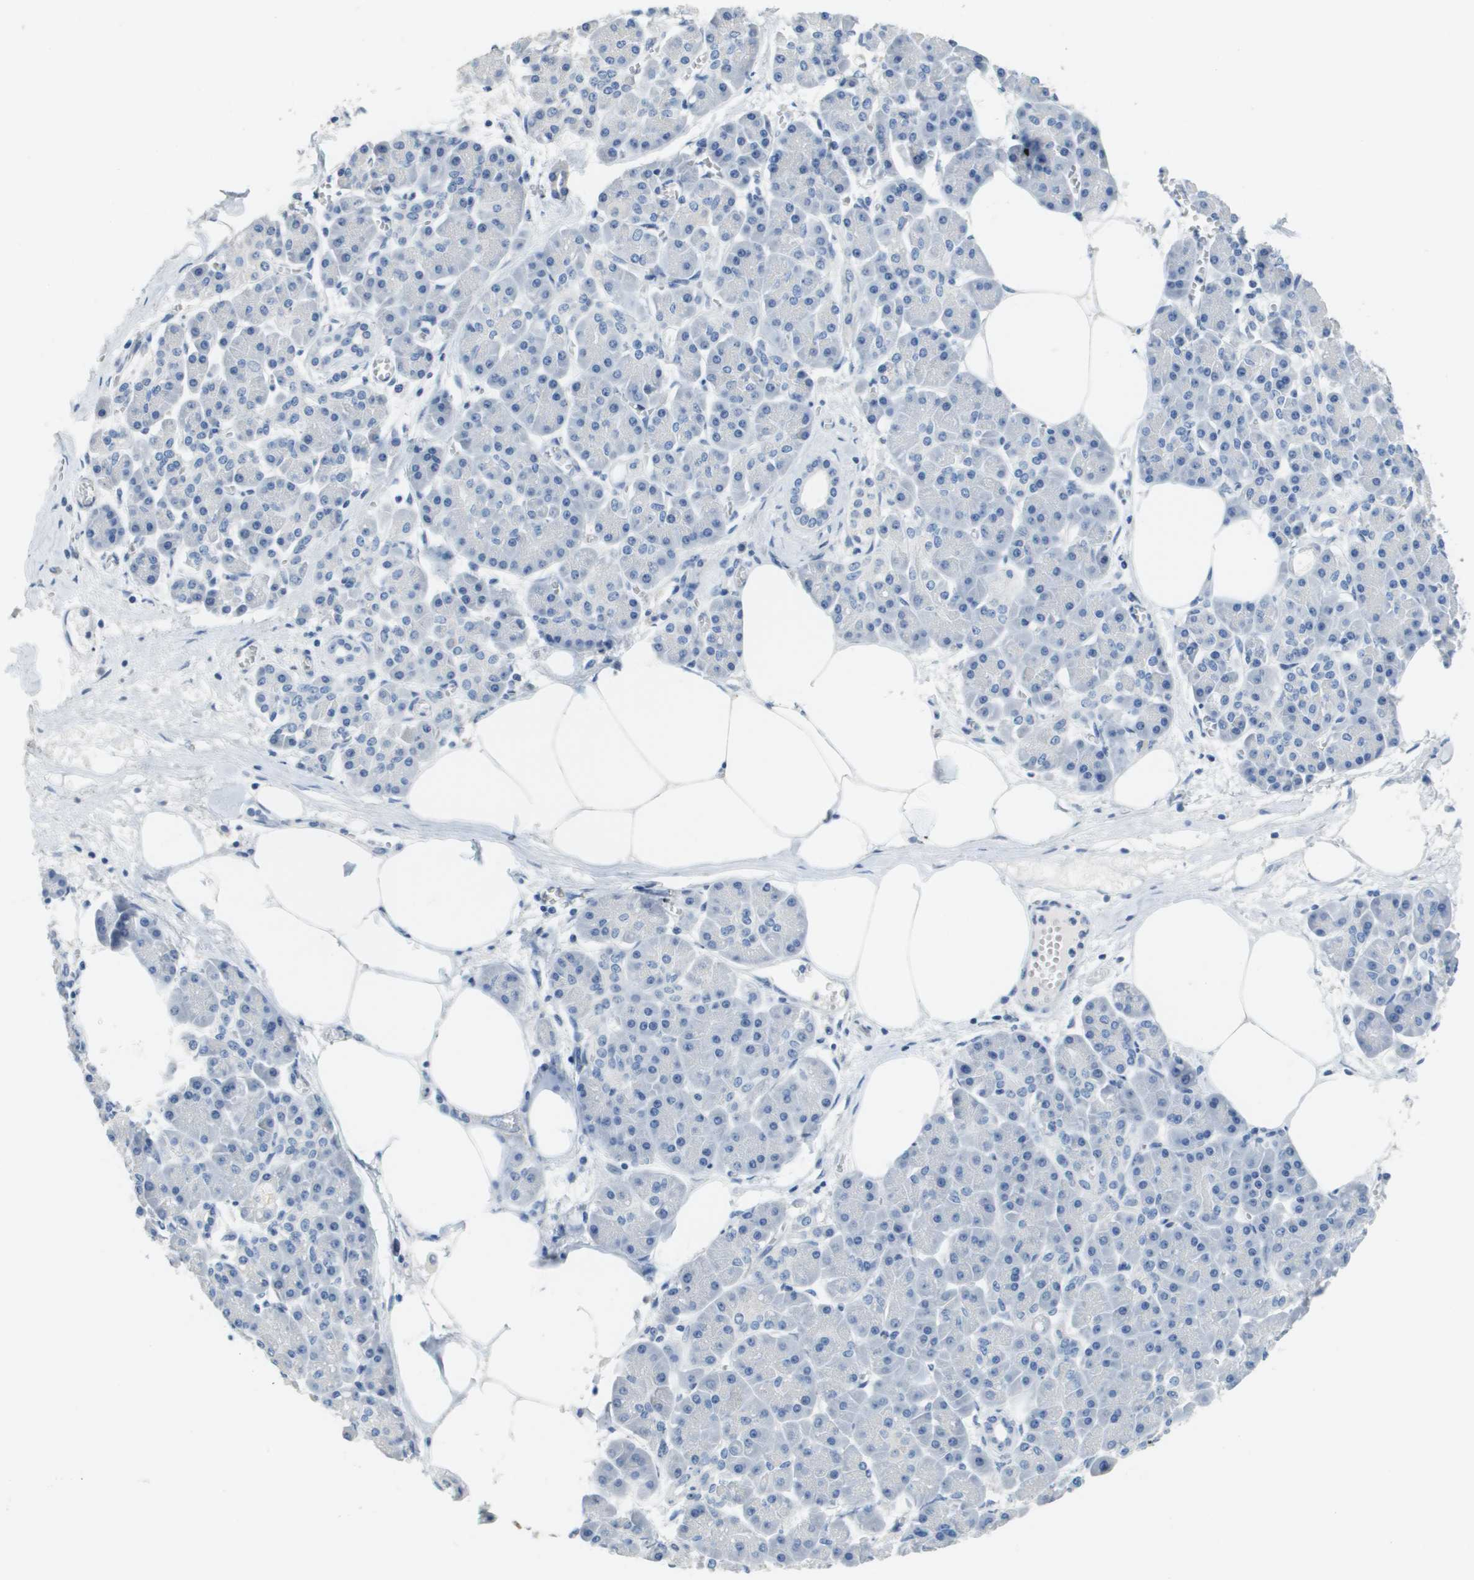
{"staining": {"intensity": "negative", "quantity": "none", "location": "none"}, "tissue": "pancreatic cancer", "cell_type": "Tumor cells", "image_type": "cancer", "snomed": [{"axis": "morphology", "description": "Adenocarcinoma, NOS"}, {"axis": "topography", "description": "Pancreas"}], "caption": "Protein analysis of pancreatic adenocarcinoma reveals no significant staining in tumor cells.", "gene": "MT3", "patient": {"sex": "female", "age": 70}}